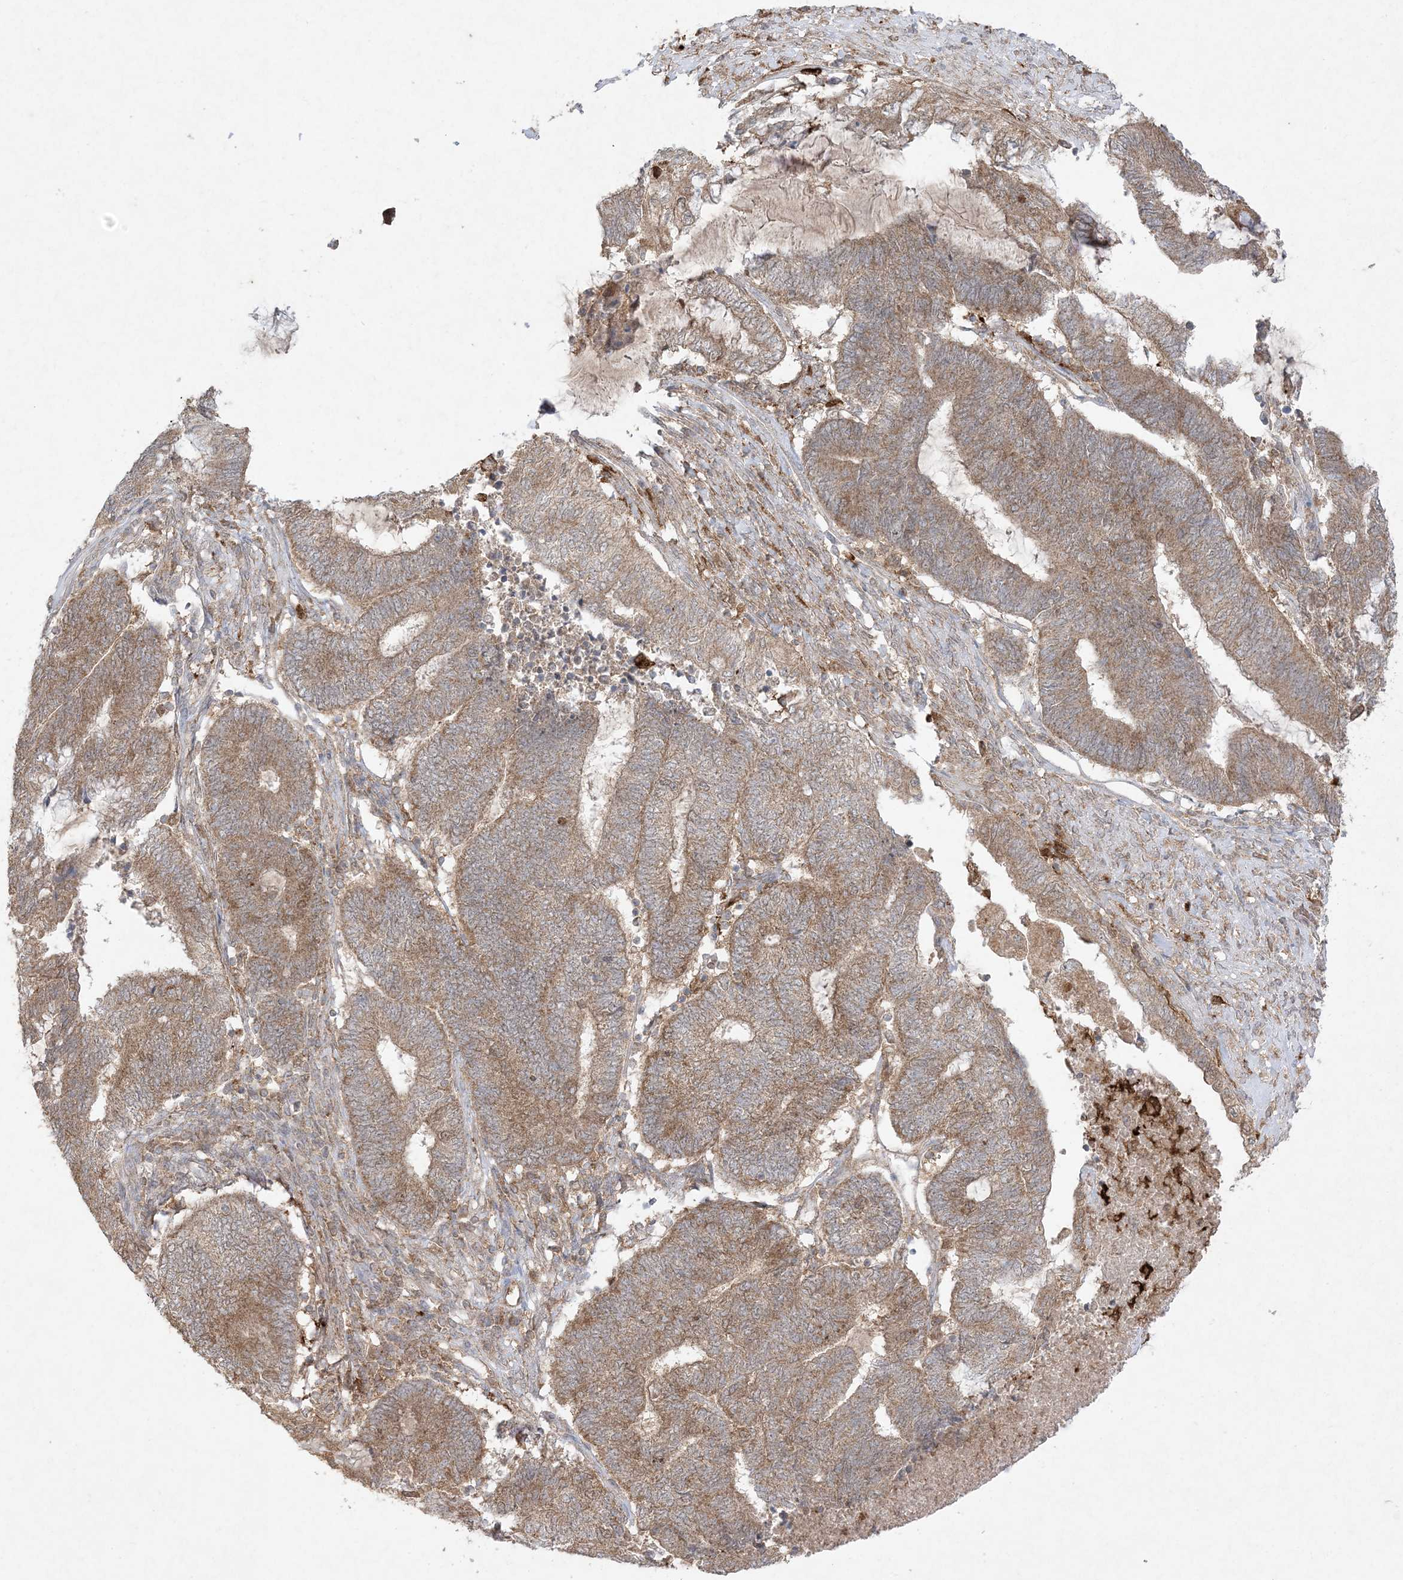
{"staining": {"intensity": "moderate", "quantity": ">75%", "location": "cytoplasmic/membranous"}, "tissue": "endometrial cancer", "cell_type": "Tumor cells", "image_type": "cancer", "snomed": [{"axis": "morphology", "description": "Adenocarcinoma, NOS"}, {"axis": "topography", "description": "Uterus"}, {"axis": "topography", "description": "Endometrium"}], "caption": "Tumor cells reveal moderate cytoplasmic/membranous expression in approximately >75% of cells in endometrial cancer.", "gene": "UBE2C", "patient": {"sex": "female", "age": 70}}